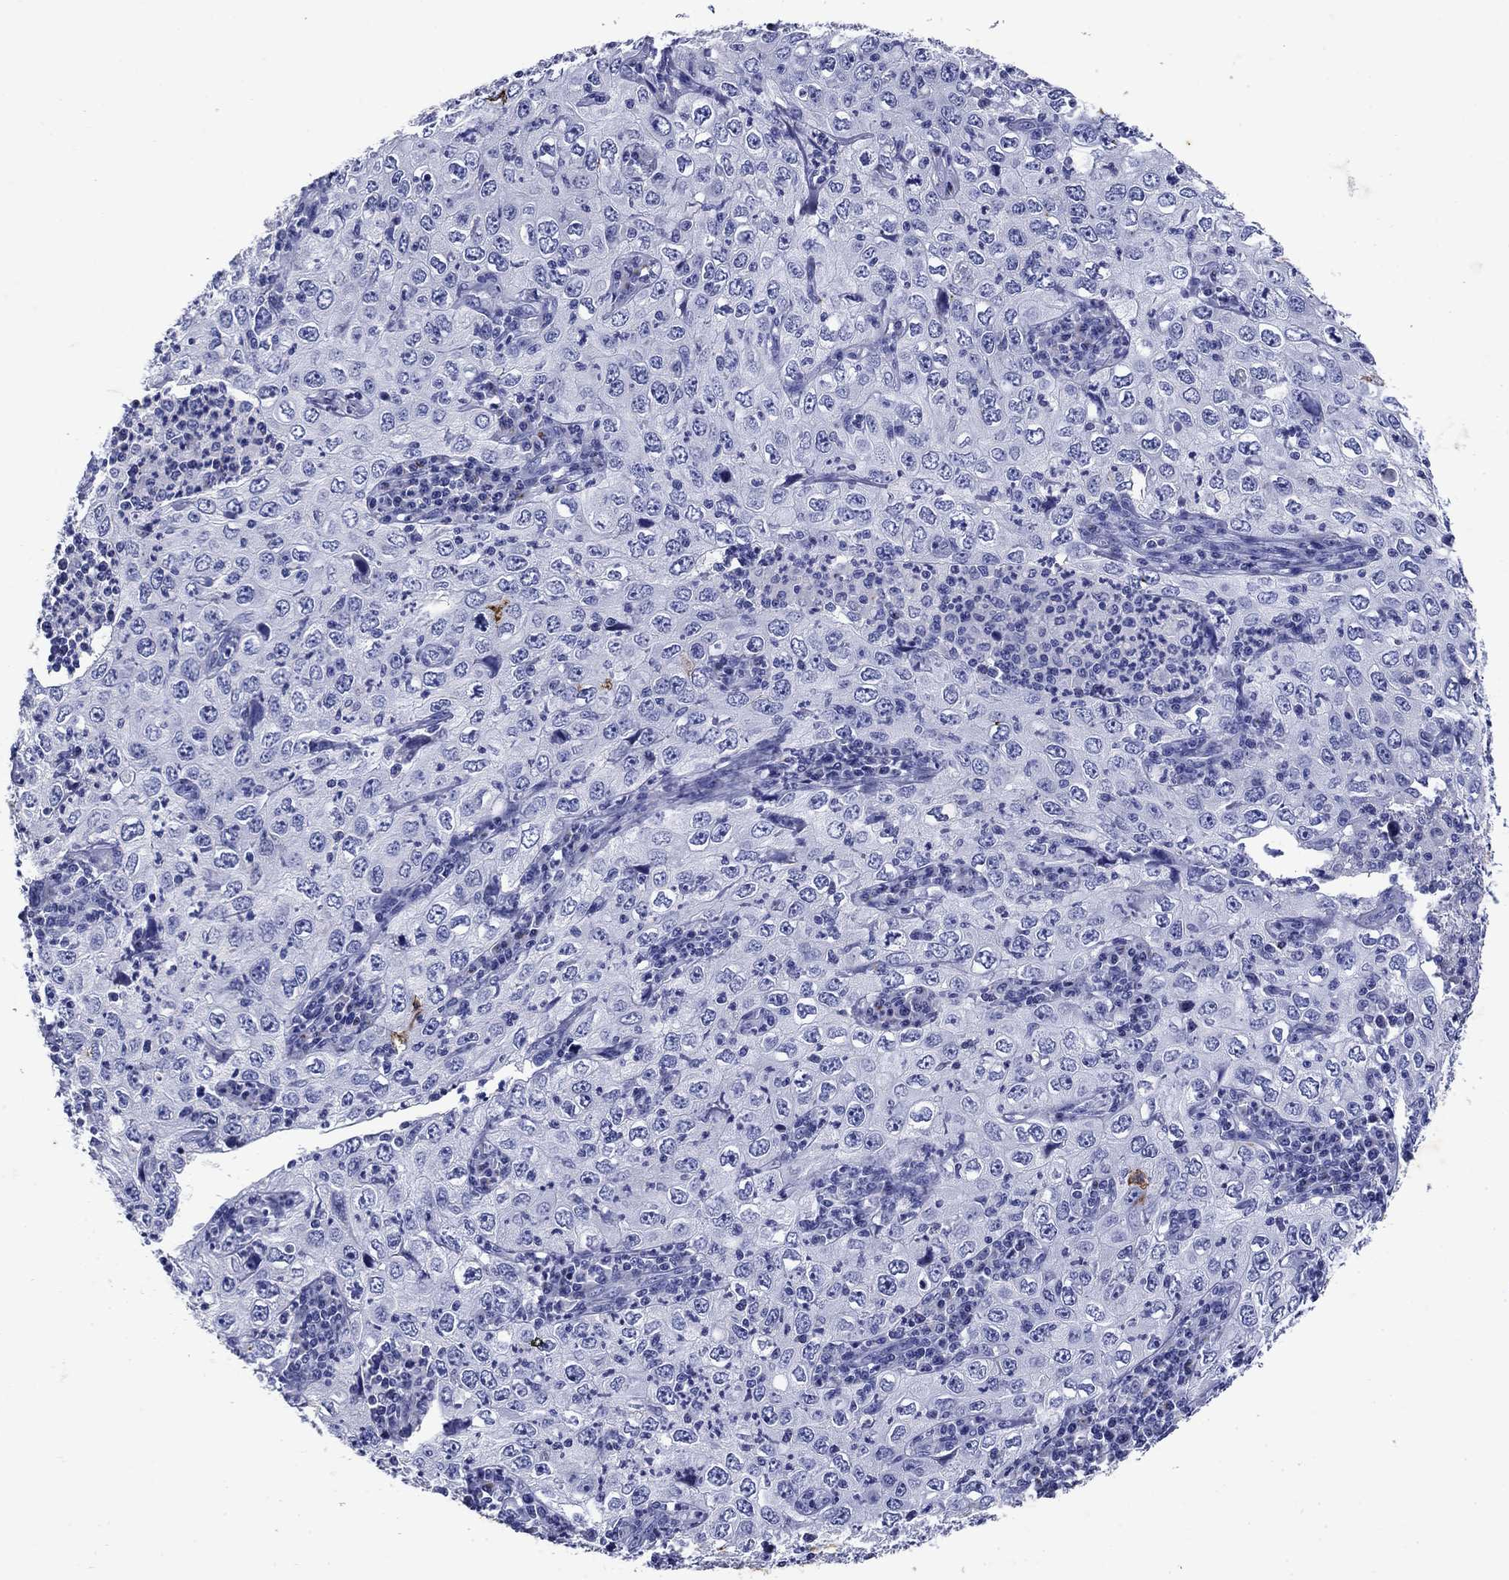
{"staining": {"intensity": "negative", "quantity": "none", "location": "none"}, "tissue": "cervical cancer", "cell_type": "Tumor cells", "image_type": "cancer", "snomed": [{"axis": "morphology", "description": "Squamous cell carcinoma, NOS"}, {"axis": "topography", "description": "Cervix"}], "caption": "Tumor cells show no significant protein positivity in cervical cancer. Nuclei are stained in blue.", "gene": "CD1A", "patient": {"sex": "female", "age": 24}}